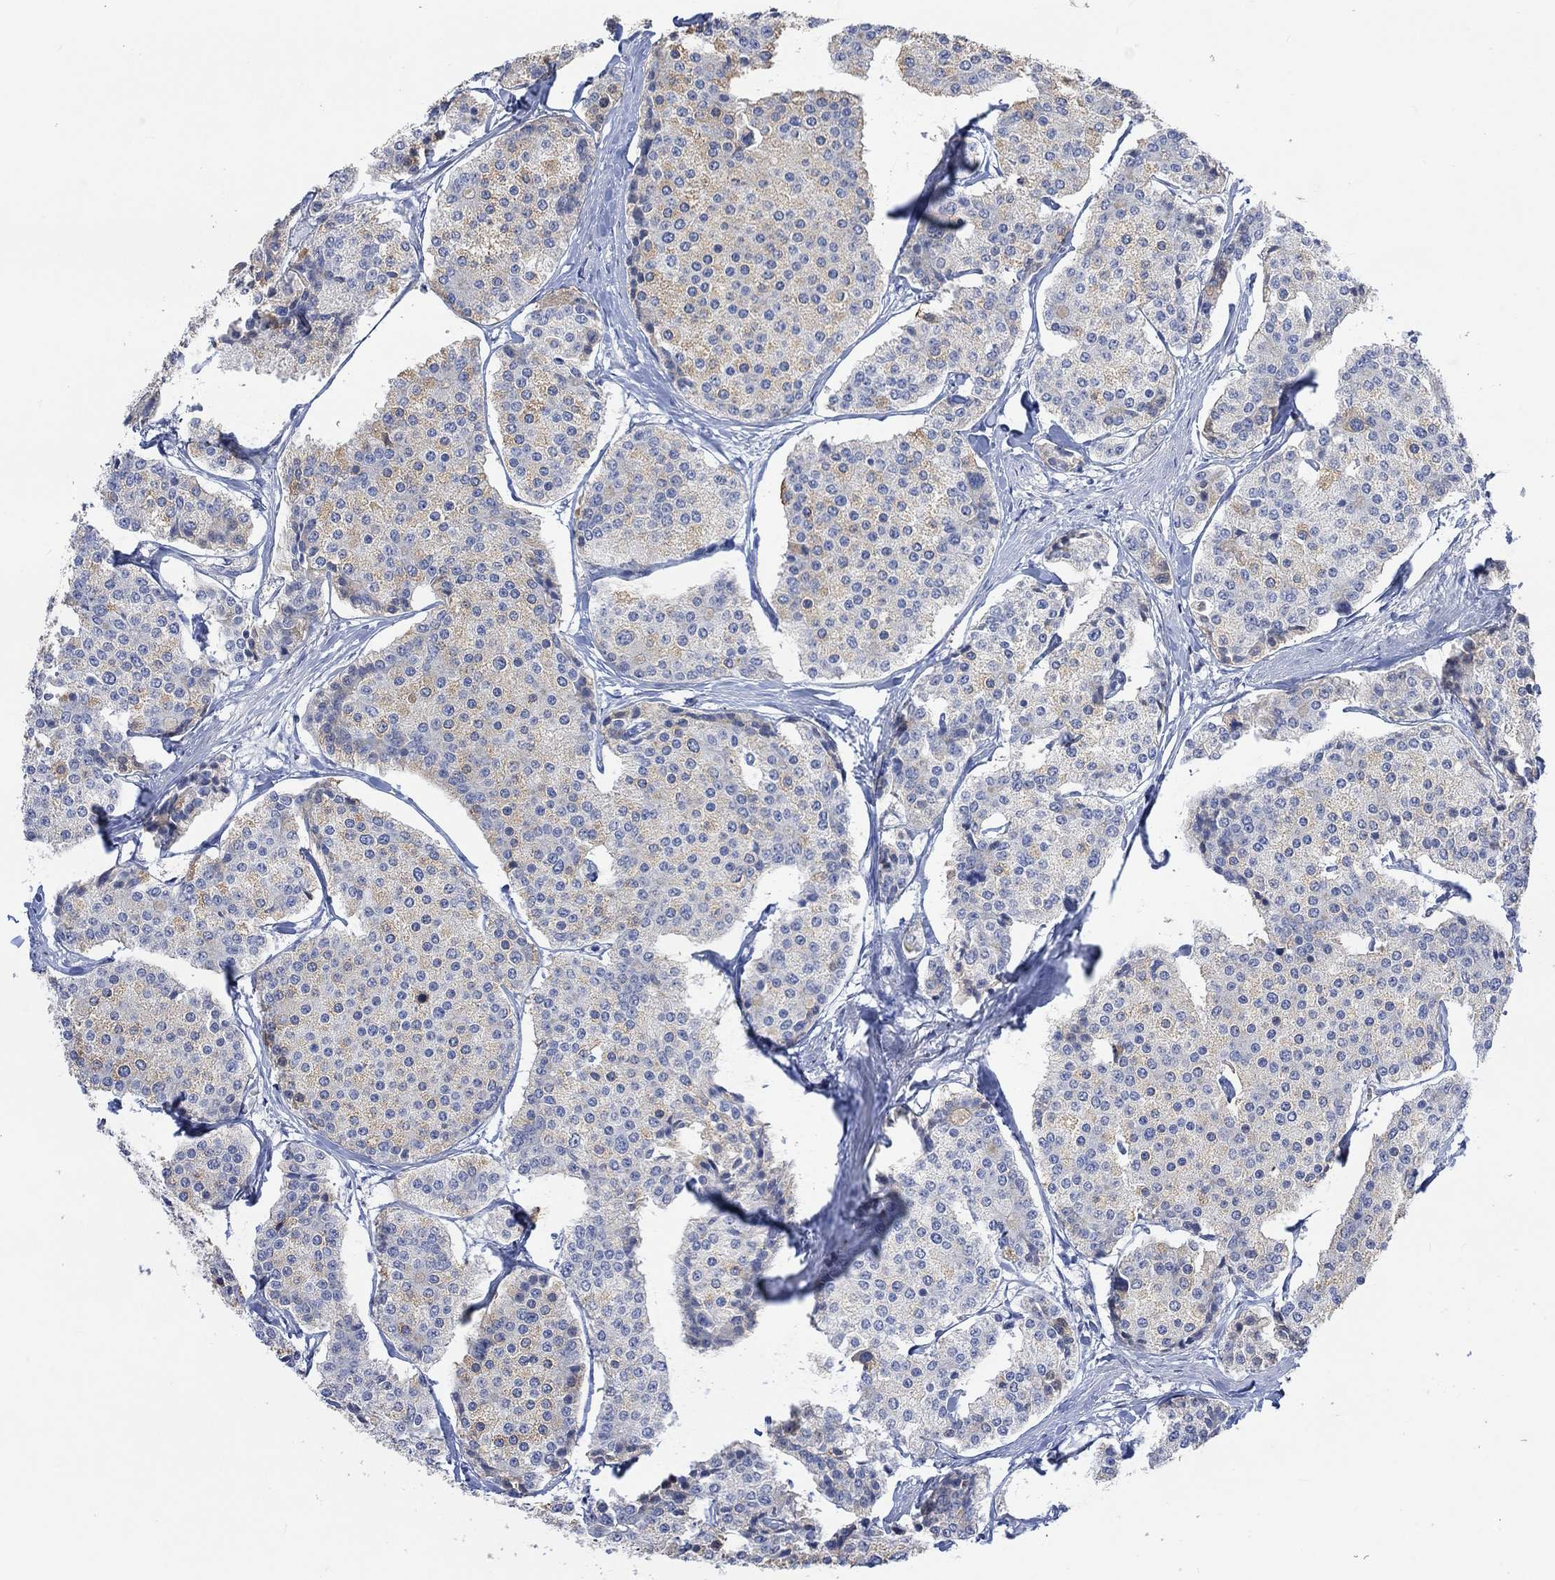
{"staining": {"intensity": "weak", "quantity": "25%-75%", "location": "cytoplasmic/membranous"}, "tissue": "carcinoid", "cell_type": "Tumor cells", "image_type": "cancer", "snomed": [{"axis": "morphology", "description": "Carcinoid, malignant, NOS"}, {"axis": "topography", "description": "Small intestine"}], "caption": "Malignant carcinoid tissue demonstrates weak cytoplasmic/membranous expression in about 25%-75% of tumor cells The staining was performed using DAB (3,3'-diaminobenzidine), with brown indicating positive protein expression. Nuclei are stained blue with hematoxylin.", "gene": "MSTN", "patient": {"sex": "female", "age": 65}}